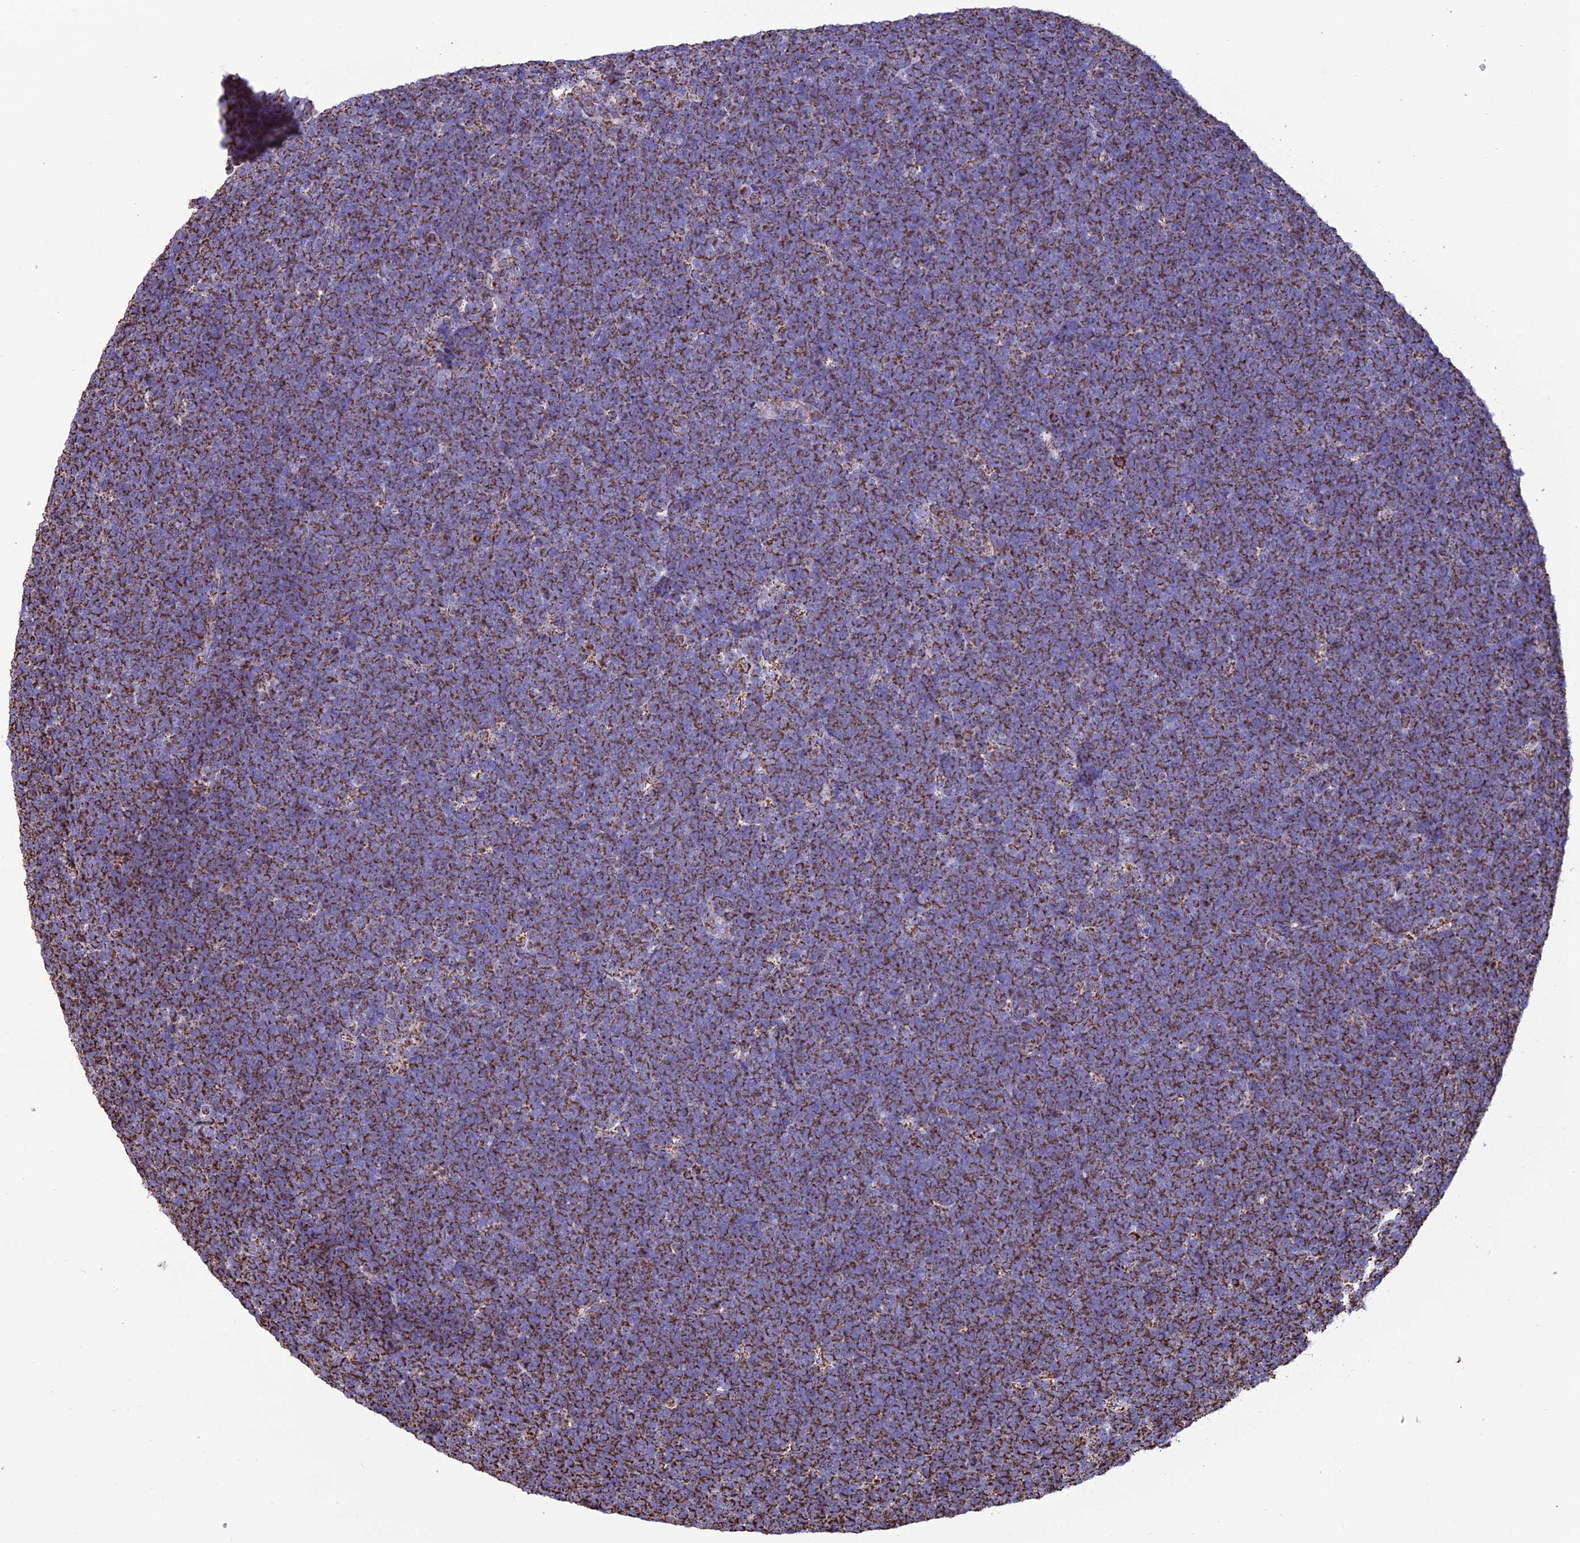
{"staining": {"intensity": "strong", "quantity": ">75%", "location": "cytoplasmic/membranous"}, "tissue": "lymphoma", "cell_type": "Tumor cells", "image_type": "cancer", "snomed": [{"axis": "morphology", "description": "Malignant lymphoma, non-Hodgkin's type, High grade"}, {"axis": "topography", "description": "Lymph node"}], "caption": "High-magnification brightfield microscopy of malignant lymphoma, non-Hodgkin's type (high-grade) stained with DAB (3,3'-diaminobenzidine) (brown) and counterstained with hematoxylin (blue). tumor cells exhibit strong cytoplasmic/membranous staining is identified in about>75% of cells. (Stains: DAB (3,3'-diaminobenzidine) in brown, nuclei in blue, Microscopy: brightfield microscopy at high magnification).", "gene": "NDUFAF1", "patient": {"sex": "male", "age": 13}}